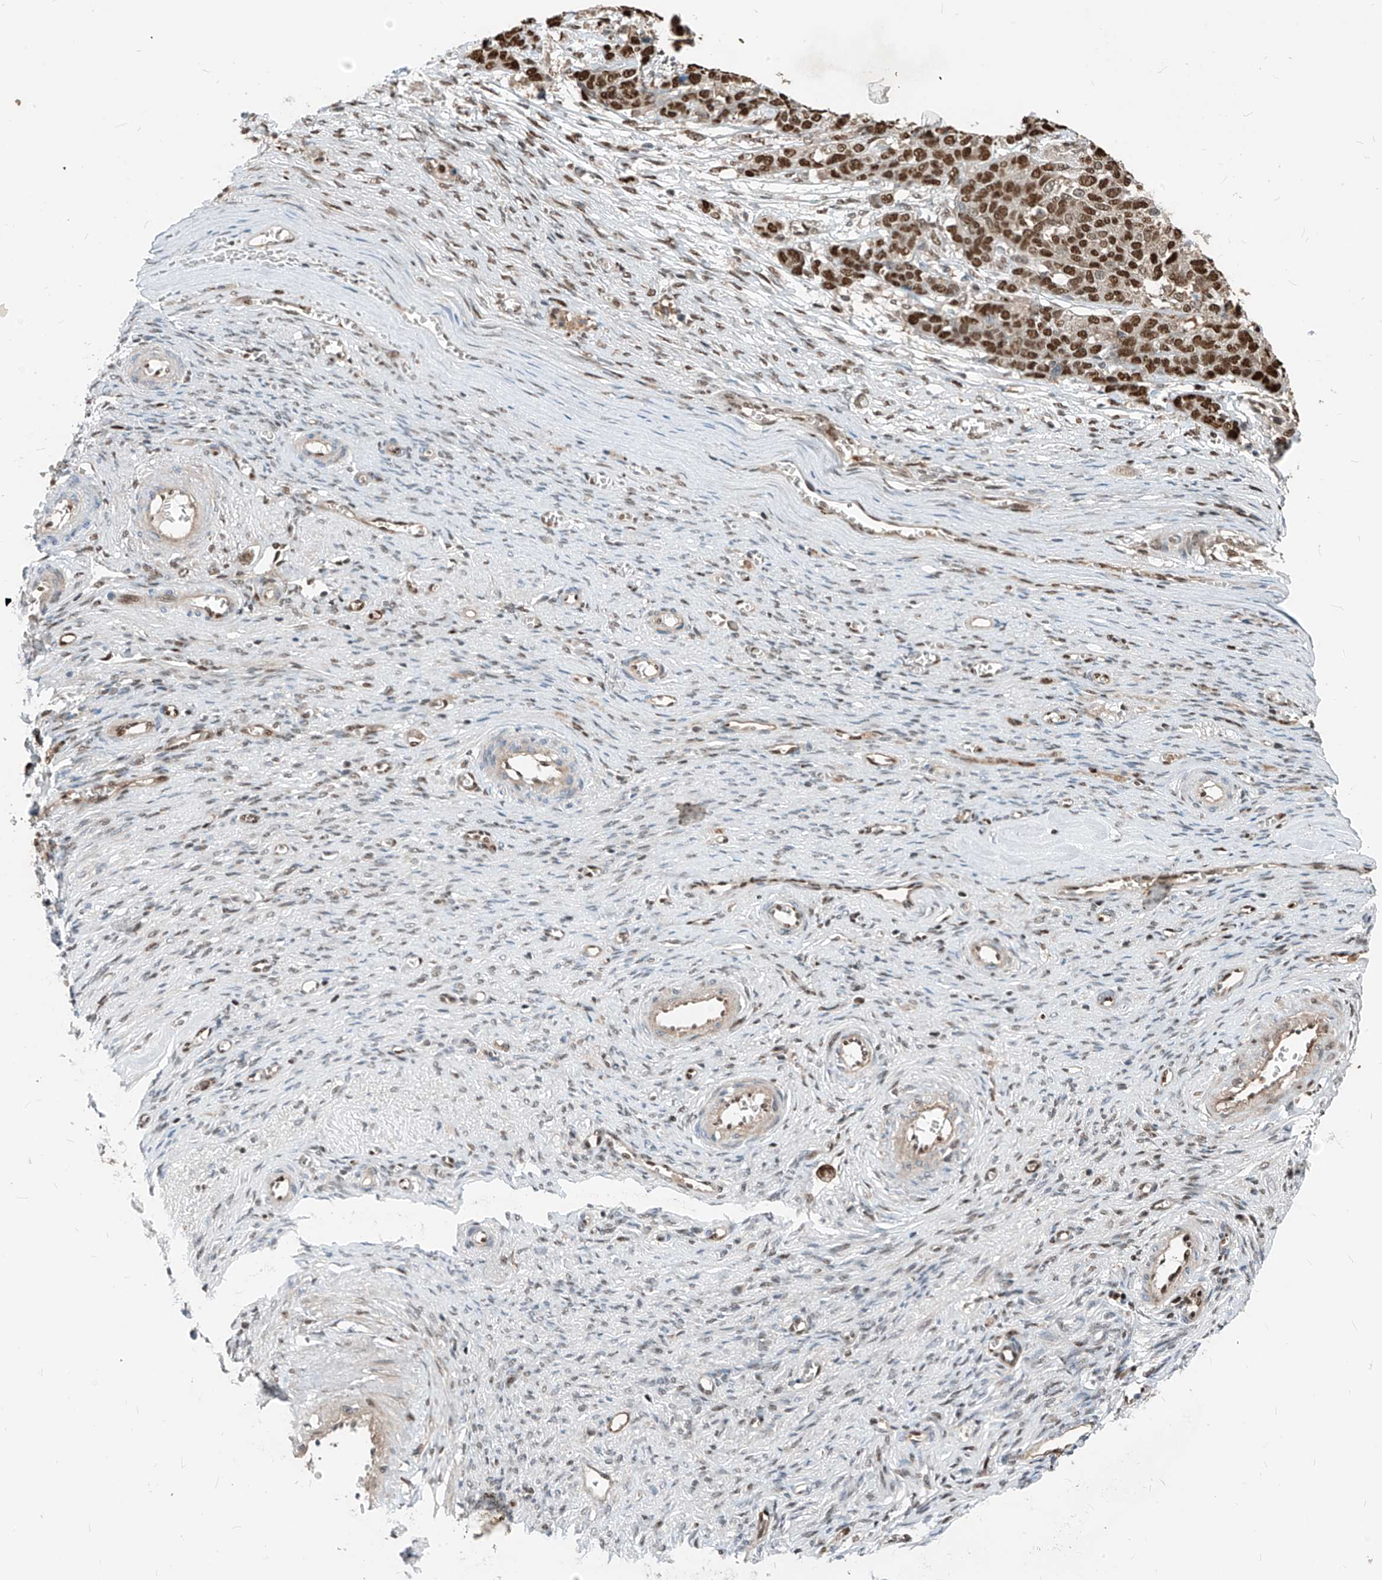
{"staining": {"intensity": "moderate", "quantity": ">75%", "location": "nuclear"}, "tissue": "ovarian cancer", "cell_type": "Tumor cells", "image_type": "cancer", "snomed": [{"axis": "morphology", "description": "Cystadenocarcinoma, serous, NOS"}, {"axis": "topography", "description": "Ovary"}], "caption": "This histopathology image displays ovarian cancer stained with immunohistochemistry (IHC) to label a protein in brown. The nuclear of tumor cells show moderate positivity for the protein. Nuclei are counter-stained blue.", "gene": "RBP7", "patient": {"sex": "female", "age": 44}}